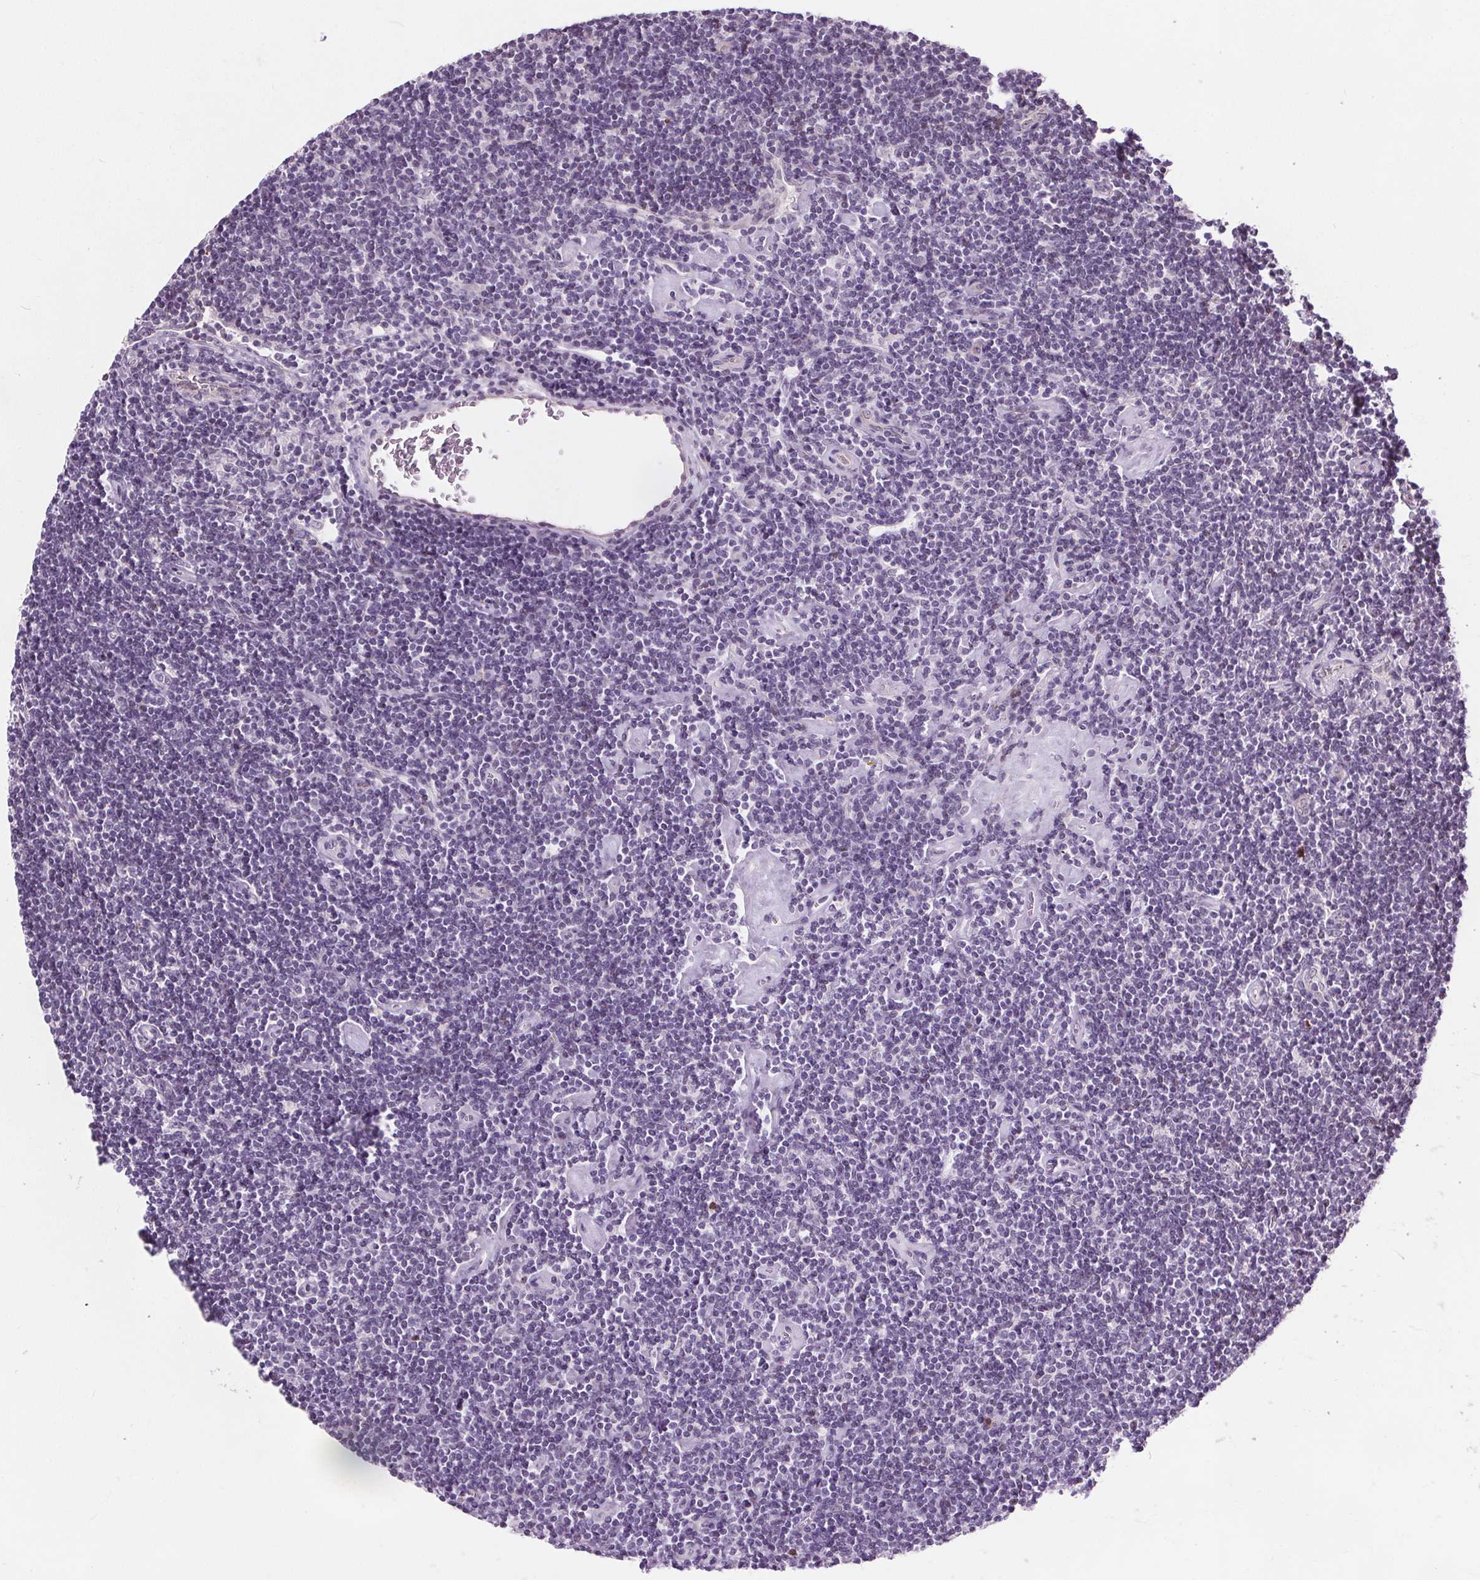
{"staining": {"intensity": "negative", "quantity": "none", "location": "none"}, "tissue": "lymphoma", "cell_type": "Tumor cells", "image_type": "cancer", "snomed": [{"axis": "morphology", "description": "Hodgkin's disease, NOS"}, {"axis": "topography", "description": "Lymph node"}], "caption": "IHC histopathology image of neoplastic tissue: human Hodgkin's disease stained with DAB (3,3'-diaminobenzidine) demonstrates no significant protein staining in tumor cells.", "gene": "CEBPA", "patient": {"sex": "male", "age": 40}}